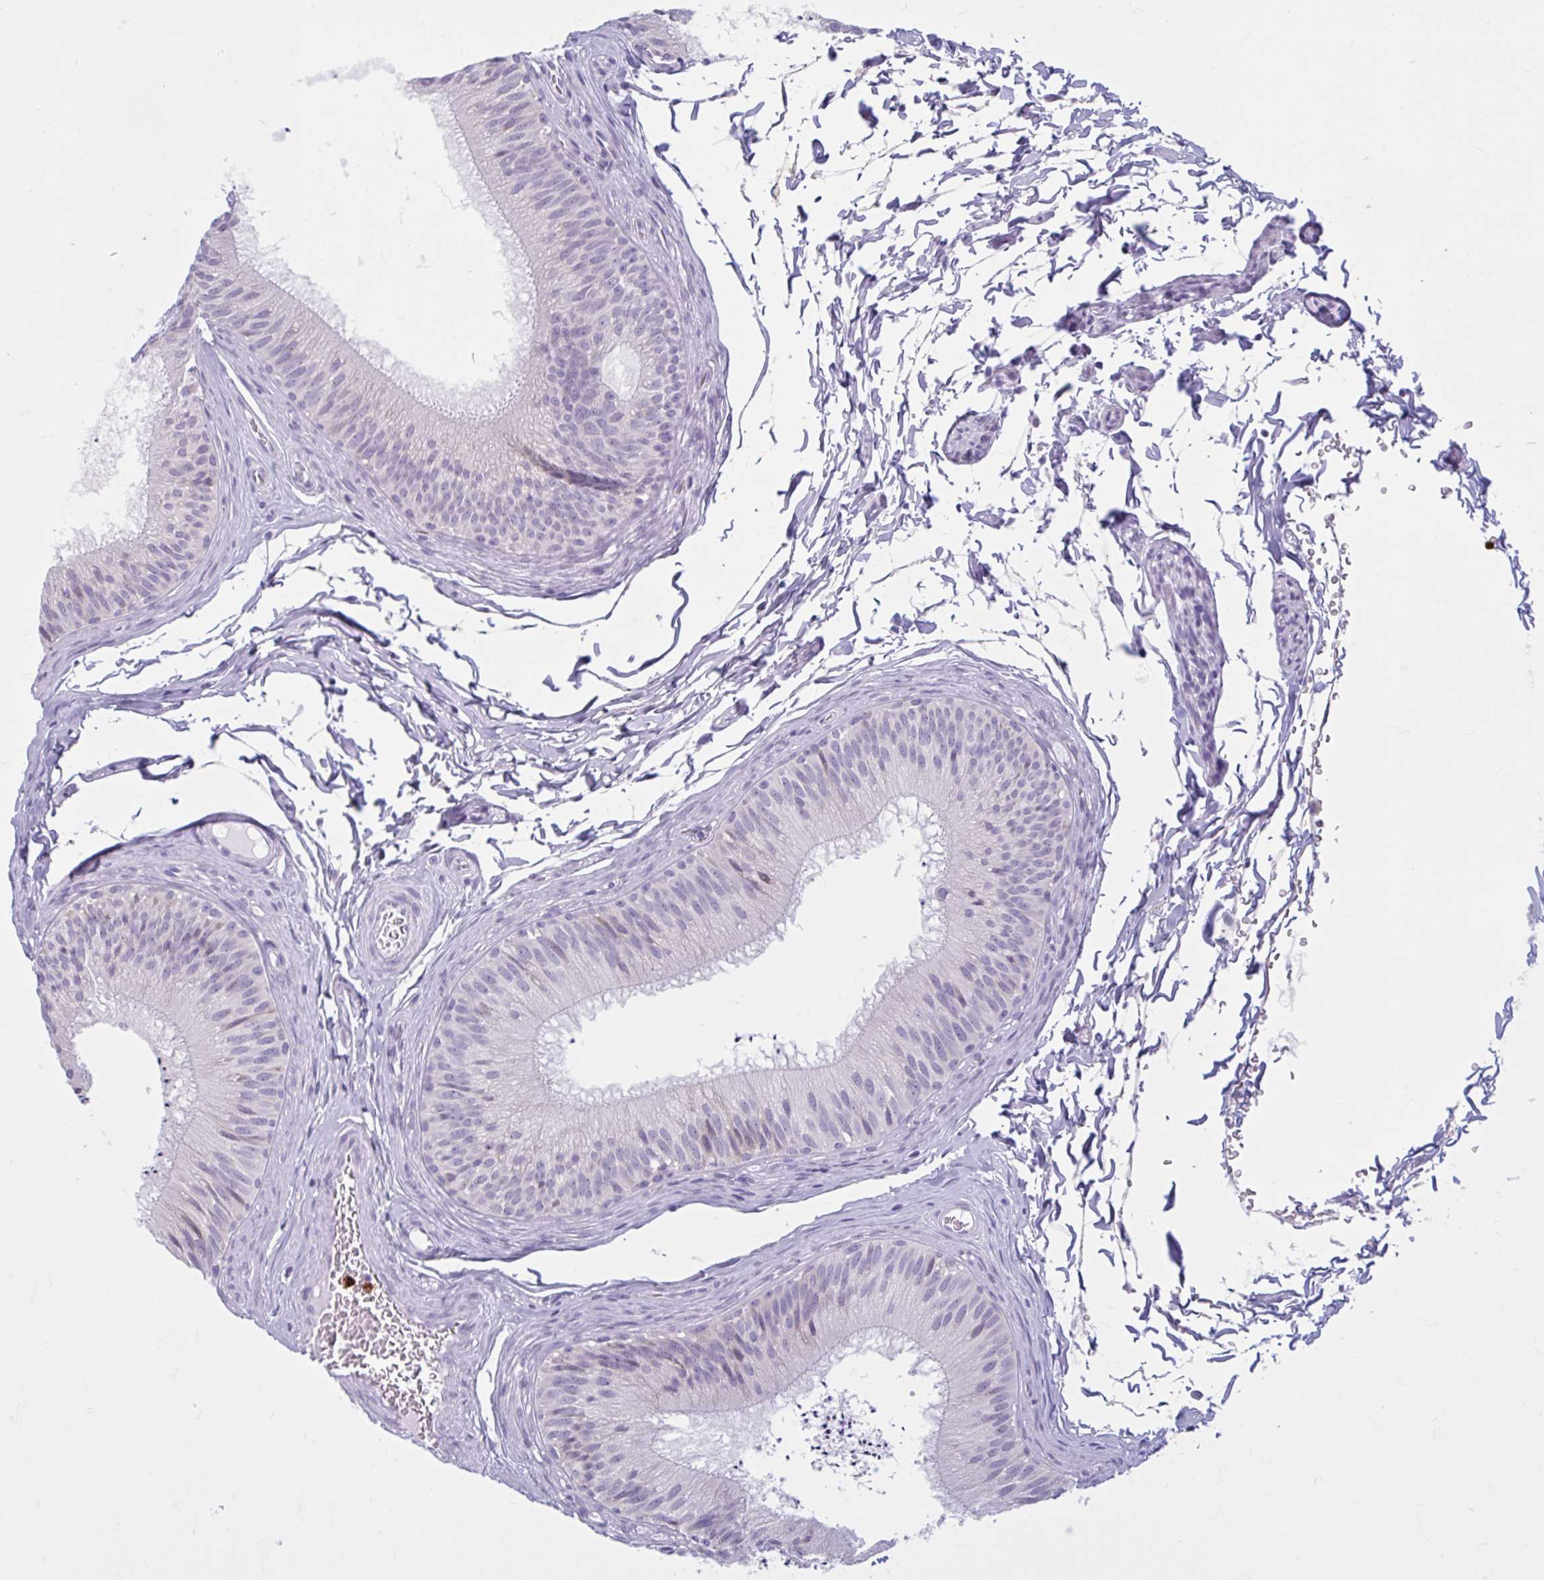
{"staining": {"intensity": "negative", "quantity": "none", "location": "none"}, "tissue": "epididymis", "cell_type": "Glandular cells", "image_type": "normal", "snomed": [{"axis": "morphology", "description": "Normal tissue, NOS"}, {"axis": "topography", "description": "Epididymis"}], "caption": "DAB (3,3'-diaminobenzidine) immunohistochemical staining of unremarkable human epididymis displays no significant positivity in glandular cells. (DAB (3,3'-diaminobenzidine) immunohistochemistry visualized using brightfield microscopy, high magnification).", "gene": "CEP120", "patient": {"sex": "male", "age": 24}}